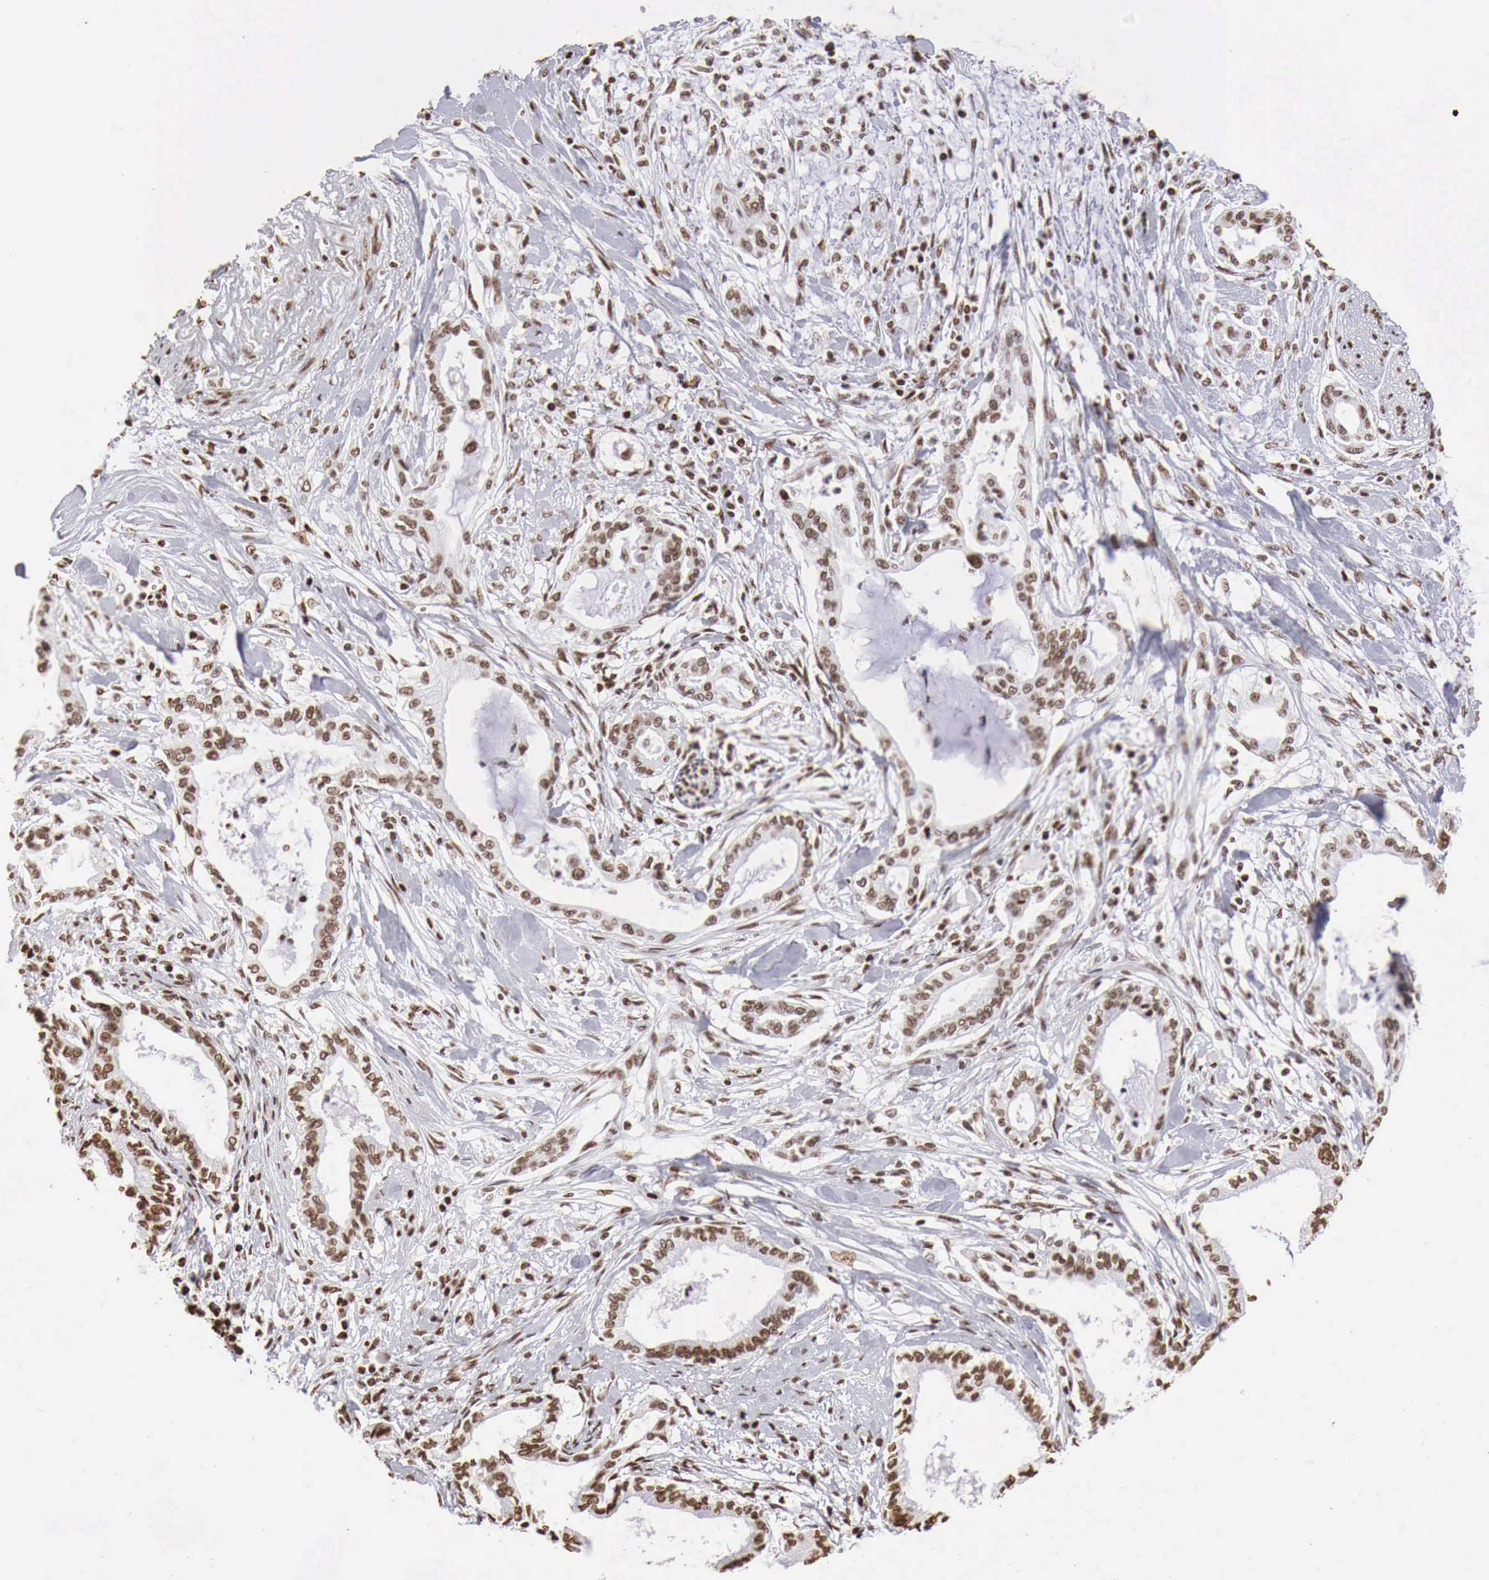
{"staining": {"intensity": "strong", "quantity": ">75%", "location": "nuclear"}, "tissue": "pancreatic cancer", "cell_type": "Tumor cells", "image_type": "cancer", "snomed": [{"axis": "morphology", "description": "Adenocarcinoma, NOS"}, {"axis": "topography", "description": "Pancreas"}], "caption": "Immunohistochemical staining of human pancreatic cancer demonstrates high levels of strong nuclear expression in approximately >75% of tumor cells.", "gene": "DKC1", "patient": {"sex": "female", "age": 64}}